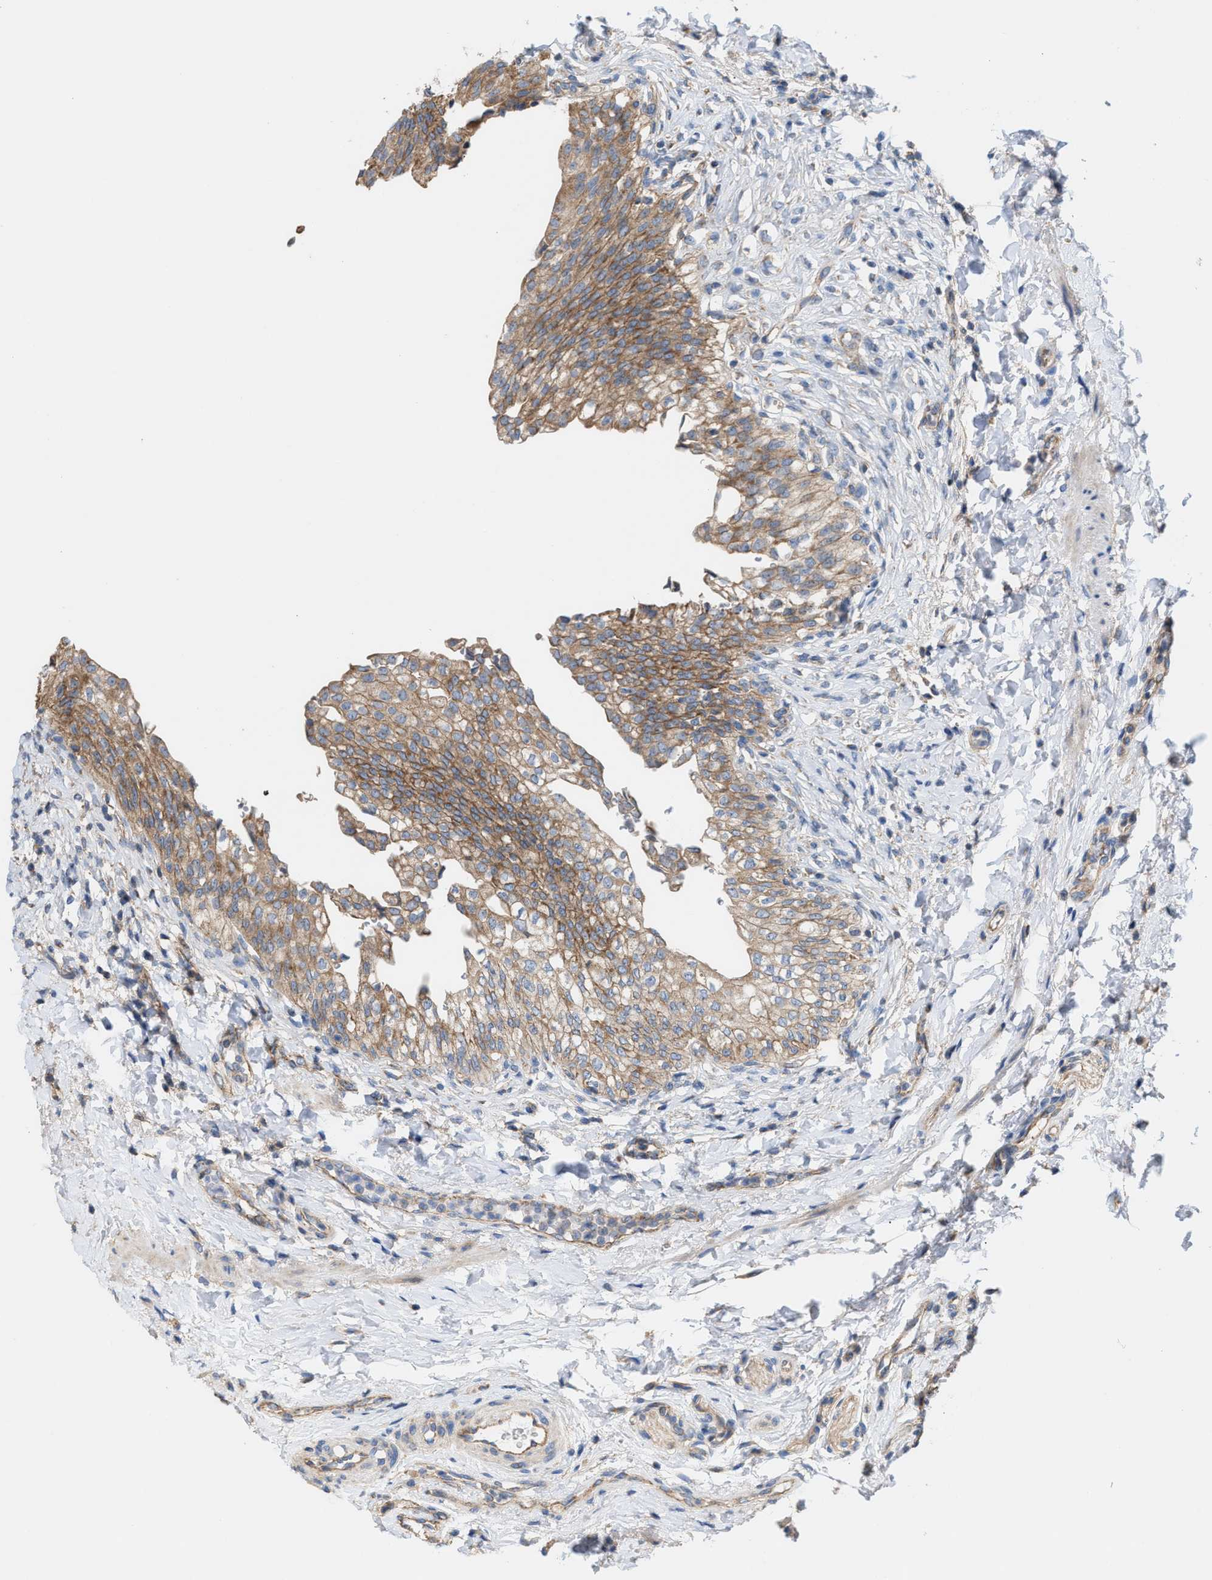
{"staining": {"intensity": "moderate", "quantity": ">75%", "location": "cytoplasmic/membranous"}, "tissue": "urinary bladder", "cell_type": "Urothelial cells", "image_type": "normal", "snomed": [{"axis": "morphology", "description": "Urothelial carcinoma, High grade"}, {"axis": "topography", "description": "Urinary bladder"}], "caption": "Normal urinary bladder reveals moderate cytoplasmic/membranous positivity in about >75% of urothelial cells (DAB IHC with brightfield microscopy, high magnification)..", "gene": "OXSM", "patient": {"sex": "male", "age": 46}}